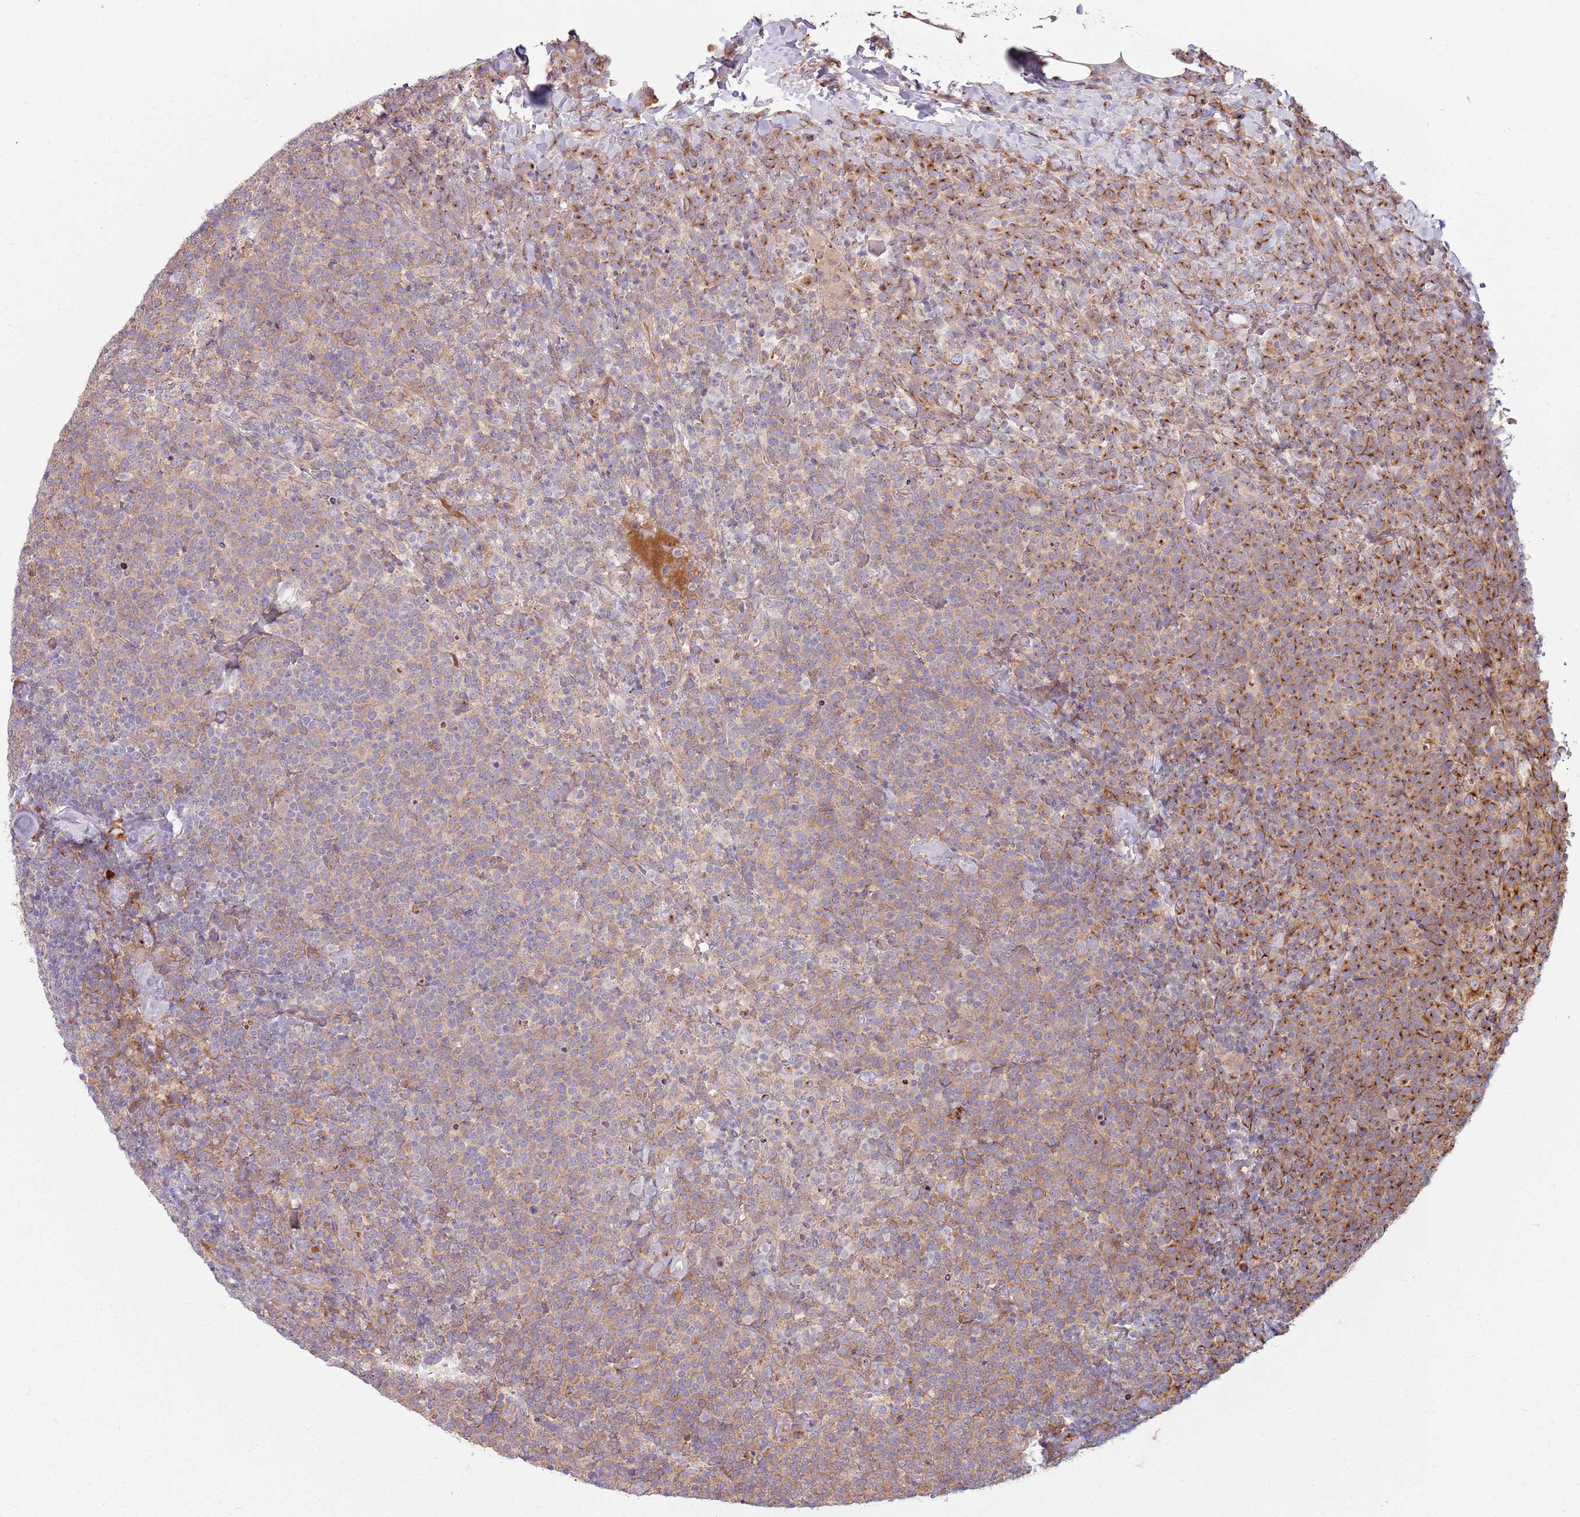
{"staining": {"intensity": "moderate", "quantity": "<25%", "location": "cytoplasmic/membranous"}, "tissue": "lymphoma", "cell_type": "Tumor cells", "image_type": "cancer", "snomed": [{"axis": "morphology", "description": "Malignant lymphoma, non-Hodgkin's type, High grade"}, {"axis": "topography", "description": "Lymph node"}], "caption": "Immunohistochemical staining of lymphoma exhibits low levels of moderate cytoplasmic/membranous staining in approximately <25% of tumor cells.", "gene": "EMC1", "patient": {"sex": "male", "age": 61}}